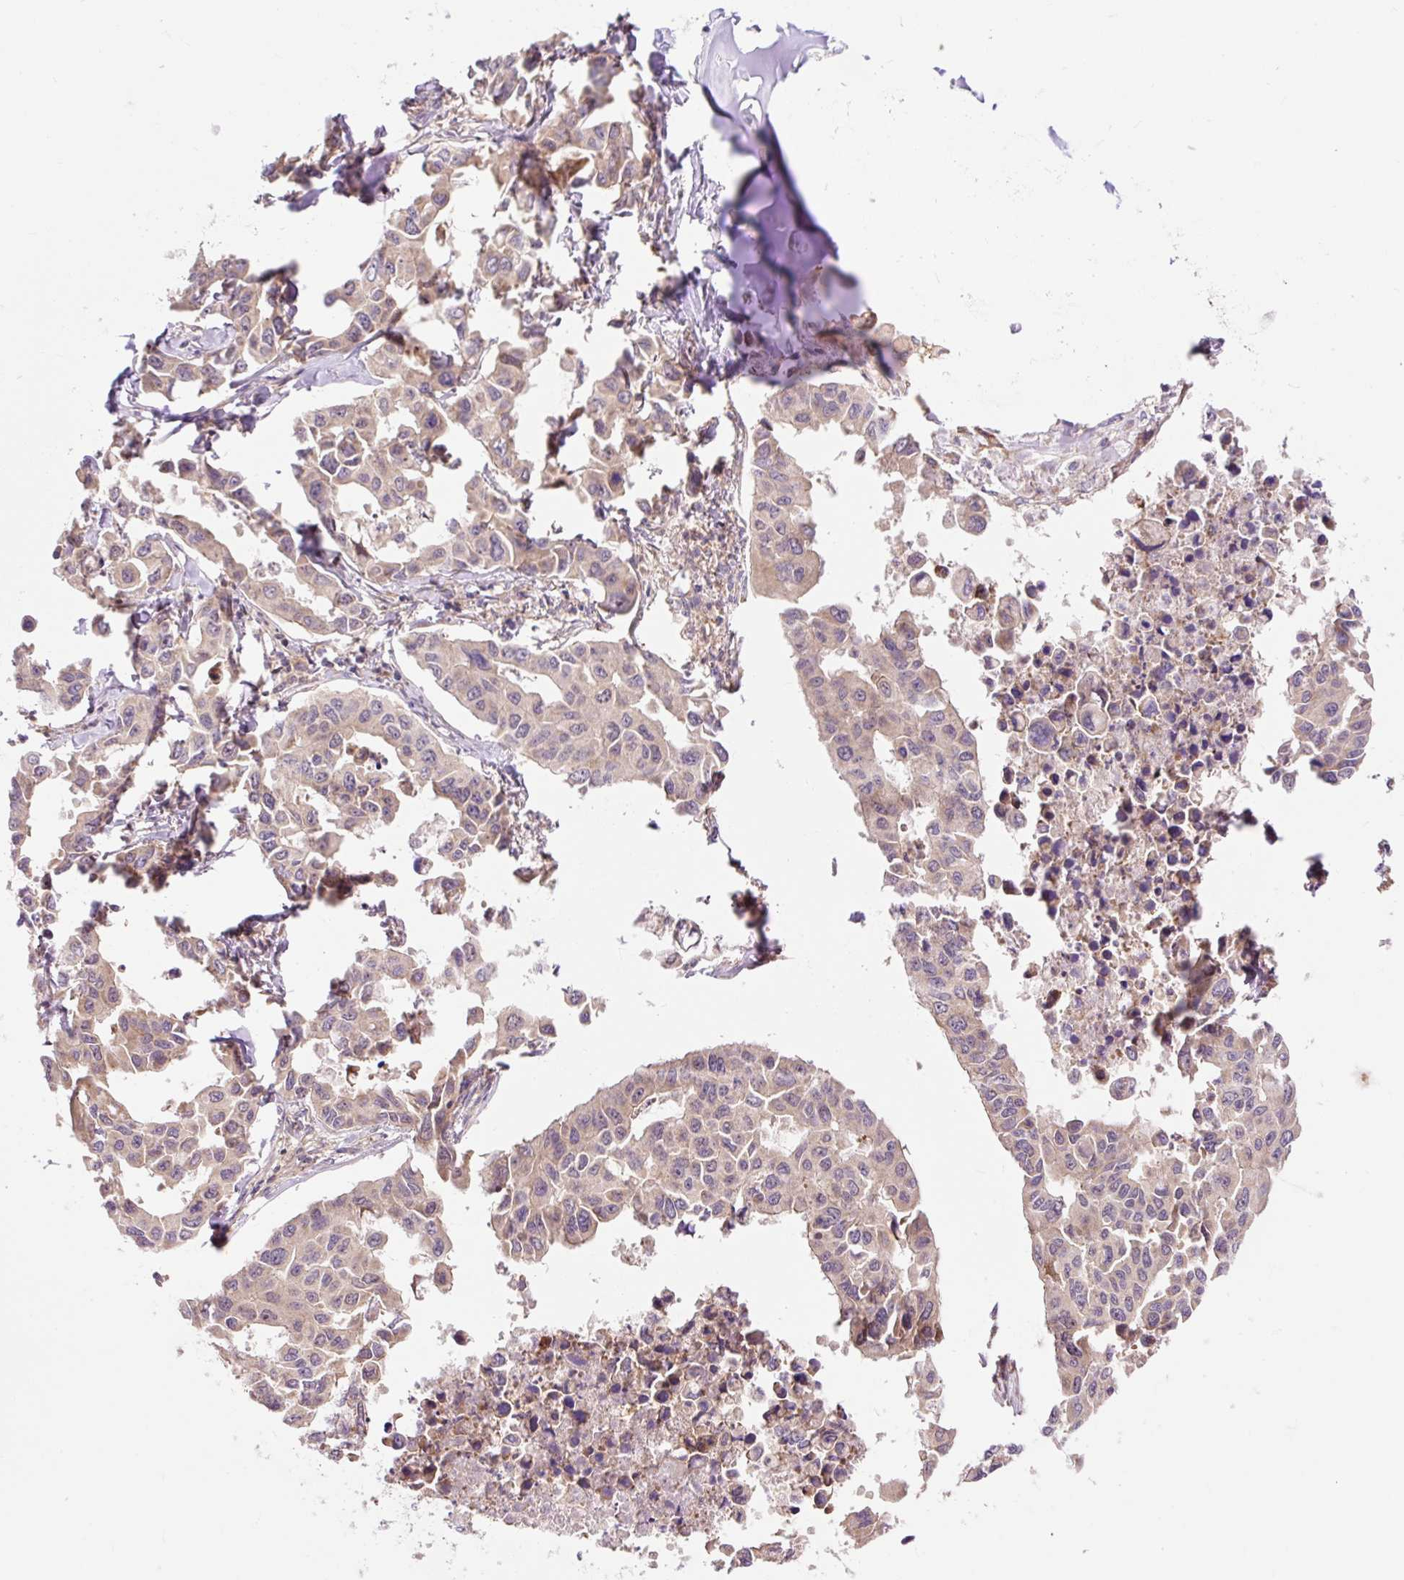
{"staining": {"intensity": "weak", "quantity": "<25%", "location": "cytoplasmic/membranous"}, "tissue": "lung cancer", "cell_type": "Tumor cells", "image_type": "cancer", "snomed": [{"axis": "morphology", "description": "Adenocarcinoma, NOS"}, {"axis": "topography", "description": "Lung"}], "caption": "DAB immunohistochemical staining of human lung cancer displays no significant positivity in tumor cells.", "gene": "TRIAP1", "patient": {"sex": "male", "age": 64}}